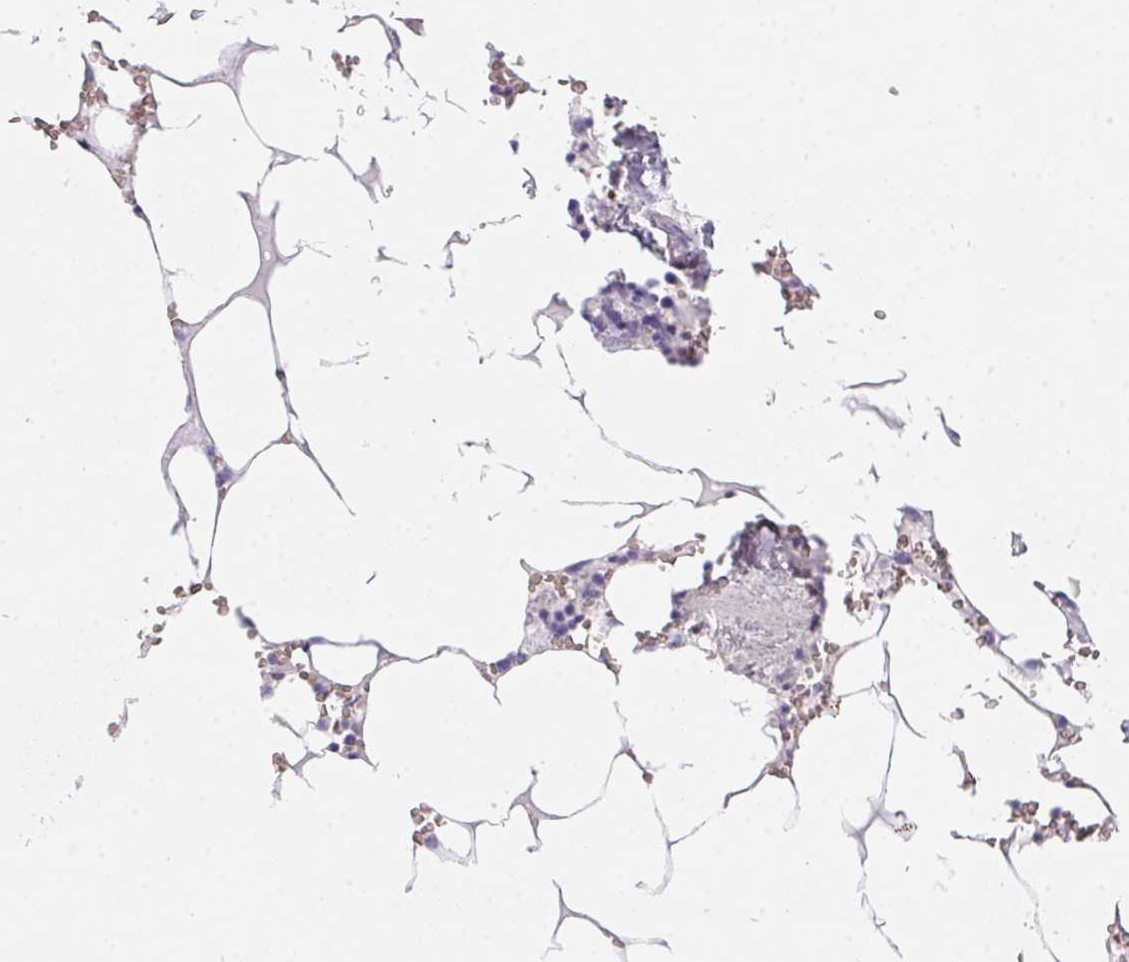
{"staining": {"intensity": "negative", "quantity": "none", "location": "none"}, "tissue": "bone marrow", "cell_type": "Hematopoietic cells", "image_type": "normal", "snomed": [{"axis": "morphology", "description": "Normal tissue, NOS"}, {"axis": "topography", "description": "Bone marrow"}], "caption": "Immunohistochemistry (IHC) image of benign bone marrow: human bone marrow stained with DAB (3,3'-diaminobenzidine) shows no significant protein staining in hematopoietic cells.", "gene": "DCD", "patient": {"sex": "male", "age": 54}}